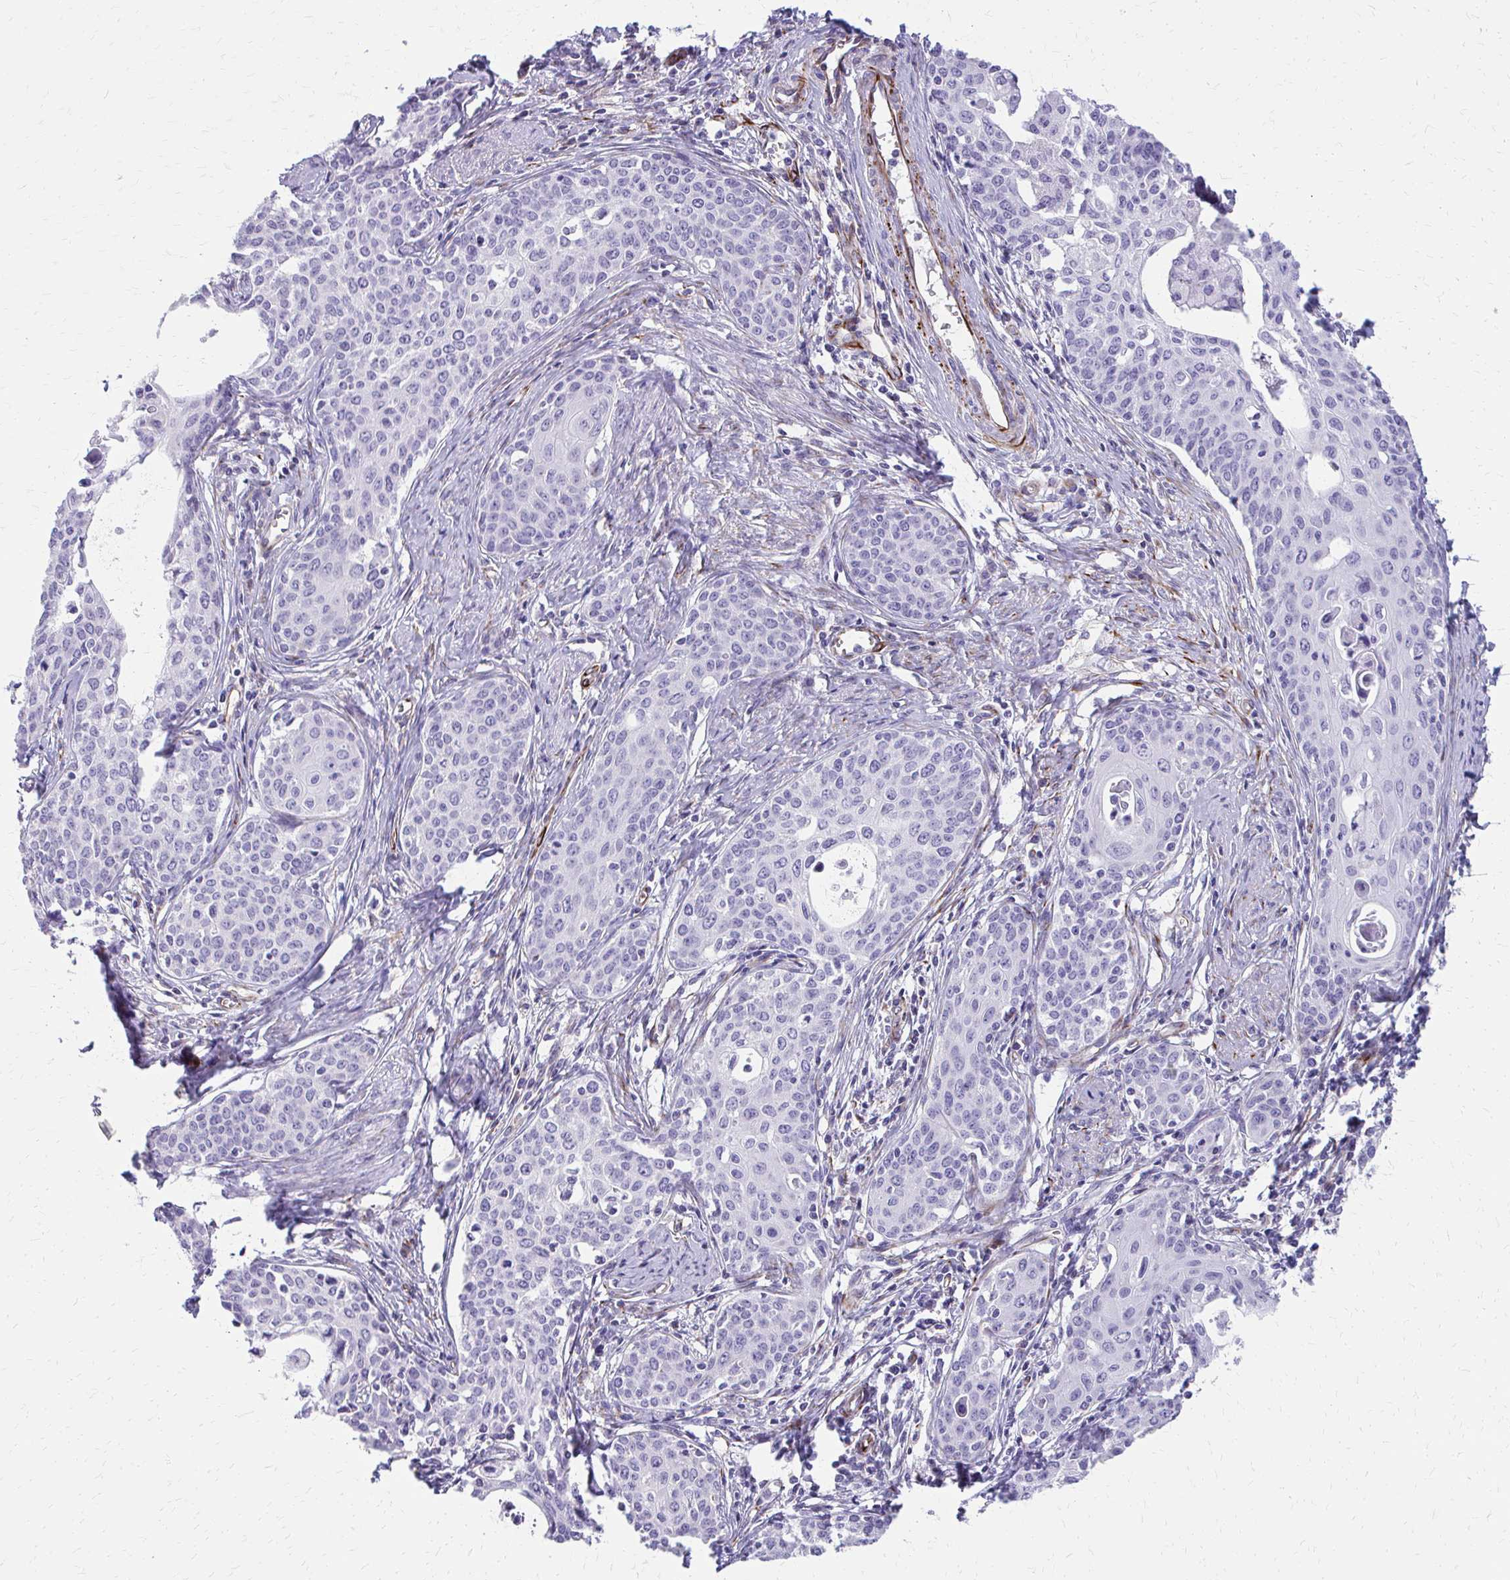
{"staining": {"intensity": "negative", "quantity": "none", "location": "none"}, "tissue": "cervical cancer", "cell_type": "Tumor cells", "image_type": "cancer", "snomed": [{"axis": "morphology", "description": "Squamous cell carcinoma, NOS"}, {"axis": "morphology", "description": "Adenocarcinoma, NOS"}, {"axis": "topography", "description": "Cervix"}], "caption": "The photomicrograph exhibits no significant expression in tumor cells of cervical cancer (squamous cell carcinoma).", "gene": "TRIM6", "patient": {"sex": "female", "age": 52}}